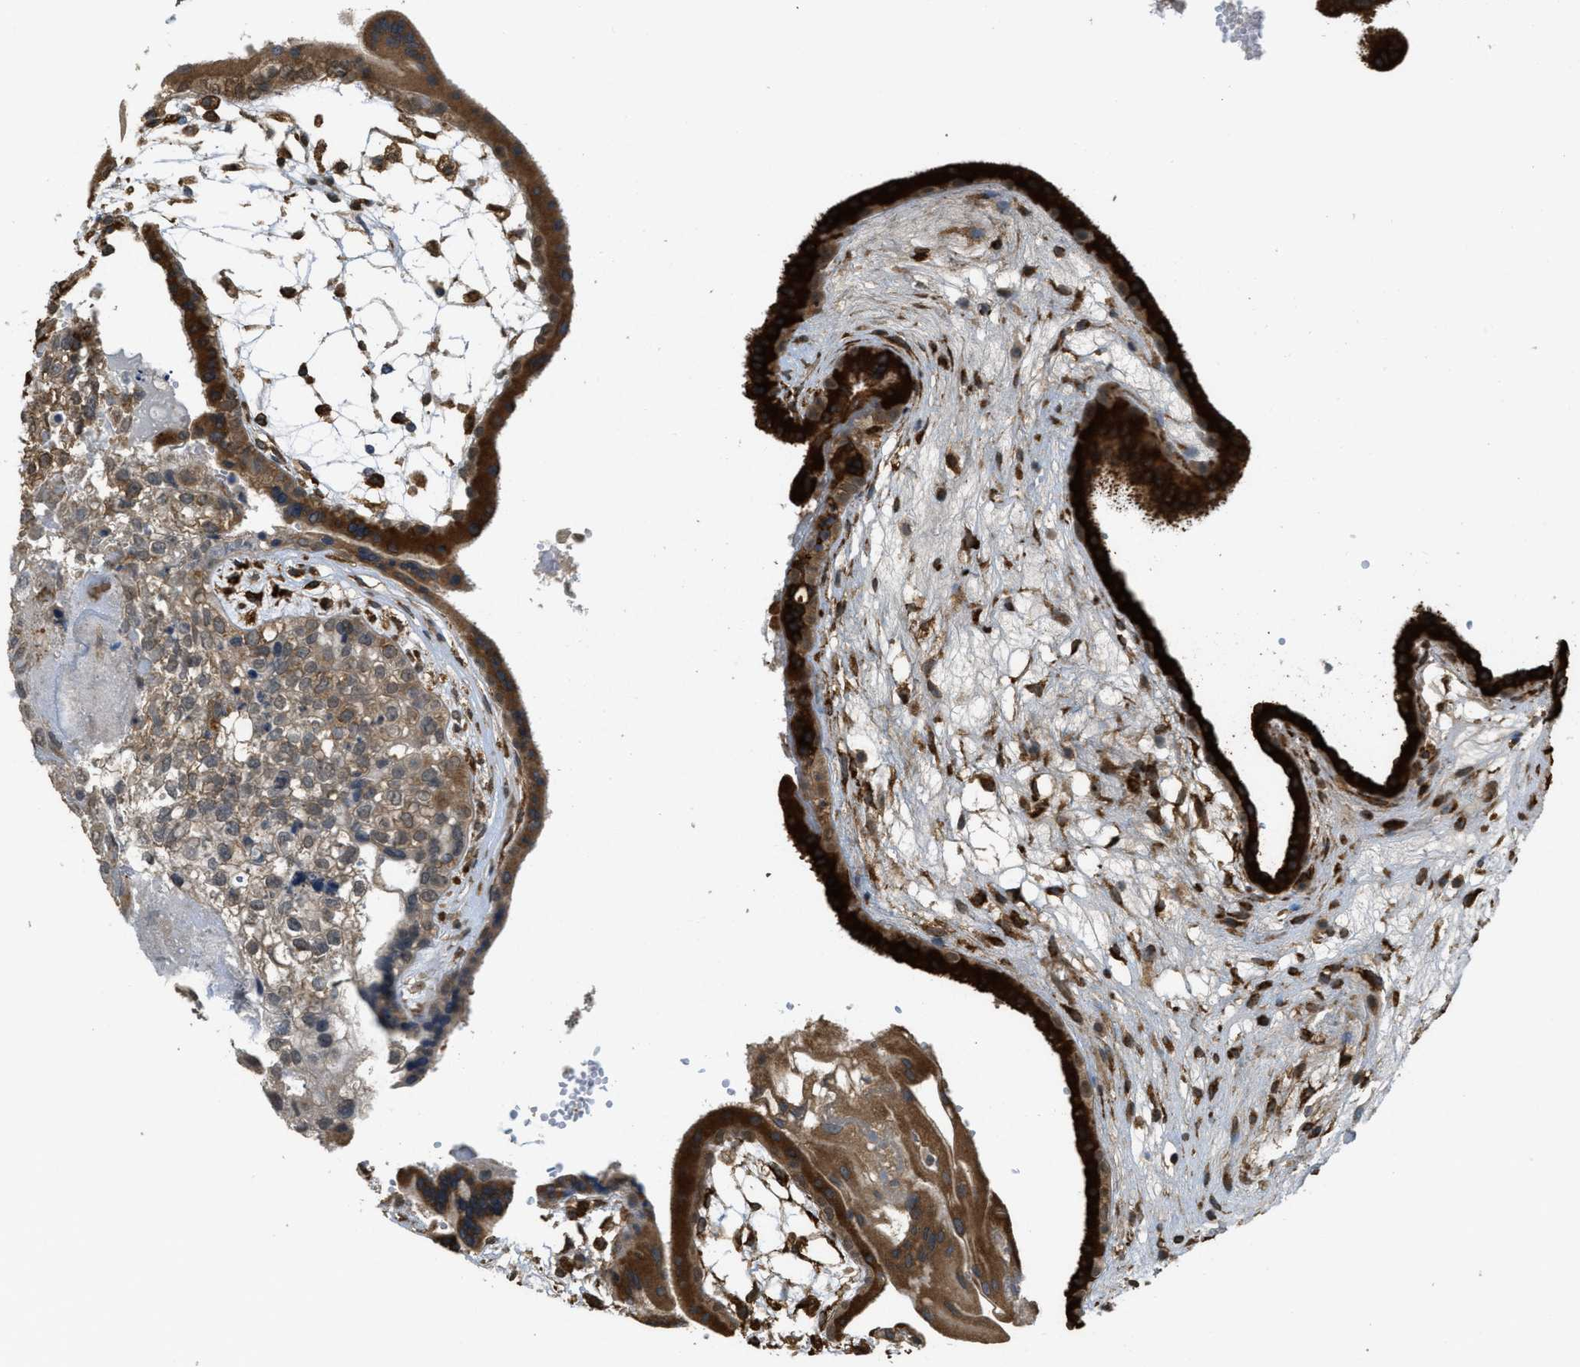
{"staining": {"intensity": "strong", "quantity": ">75%", "location": "cytoplasmic/membranous"}, "tissue": "fallopian tube", "cell_type": "Glandular cells", "image_type": "normal", "snomed": [{"axis": "morphology", "description": "Normal tissue, NOS"}, {"axis": "topography", "description": "Fallopian tube"}, {"axis": "topography", "description": "Placenta"}], "caption": "Immunohistochemical staining of normal fallopian tube exhibits >75% levels of strong cytoplasmic/membranous protein staining in approximately >75% of glandular cells.", "gene": "IGF2BP2", "patient": {"sex": "female", "age": 34}}